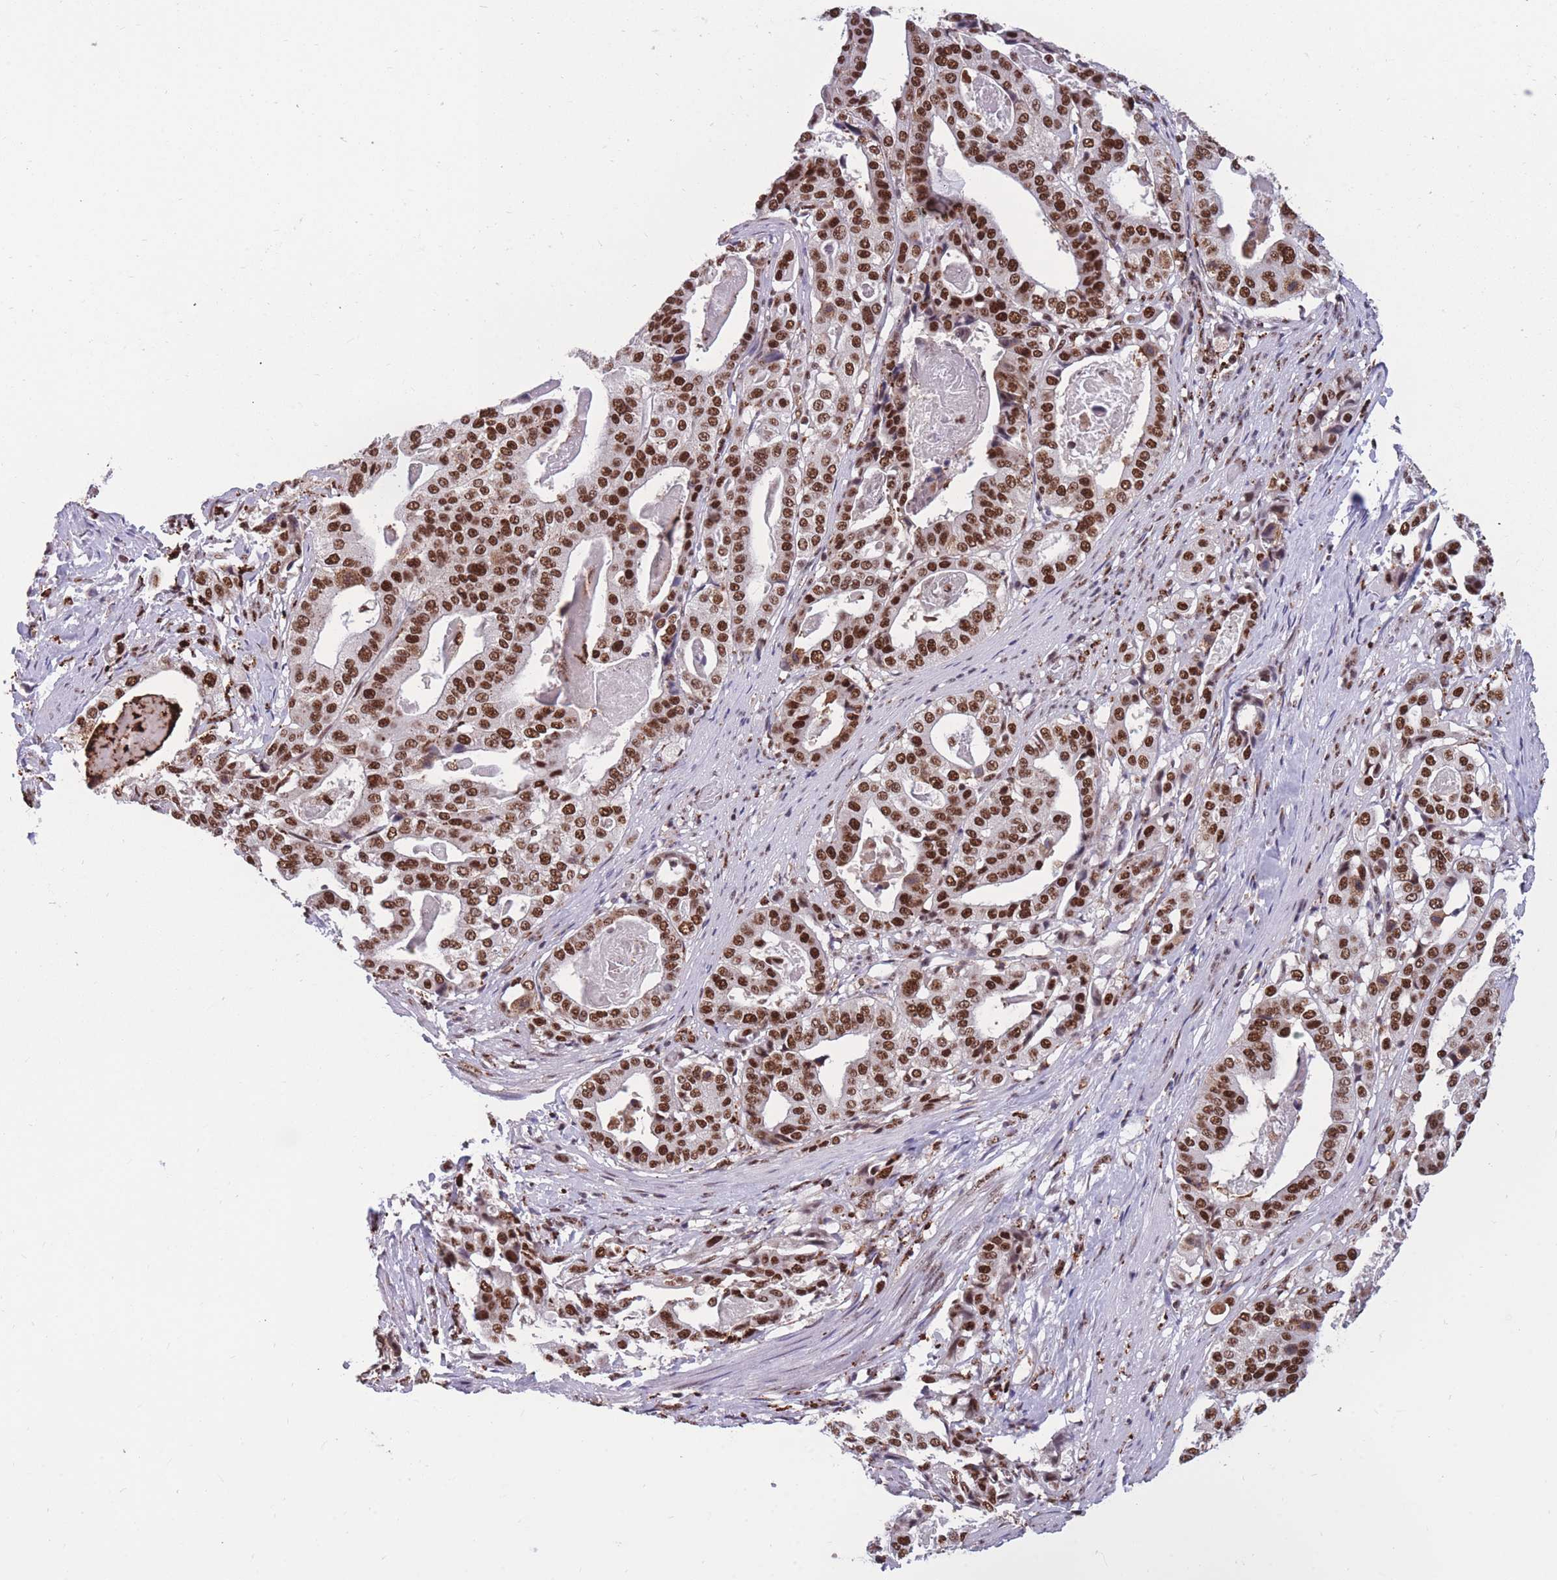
{"staining": {"intensity": "strong", "quantity": ">75%", "location": "nuclear"}, "tissue": "stomach cancer", "cell_type": "Tumor cells", "image_type": "cancer", "snomed": [{"axis": "morphology", "description": "Adenocarcinoma, NOS"}, {"axis": "topography", "description": "Stomach"}], "caption": "Protein expression by immunohistochemistry reveals strong nuclear staining in approximately >75% of tumor cells in stomach adenocarcinoma.", "gene": "PRPF19", "patient": {"sex": "male", "age": 48}}